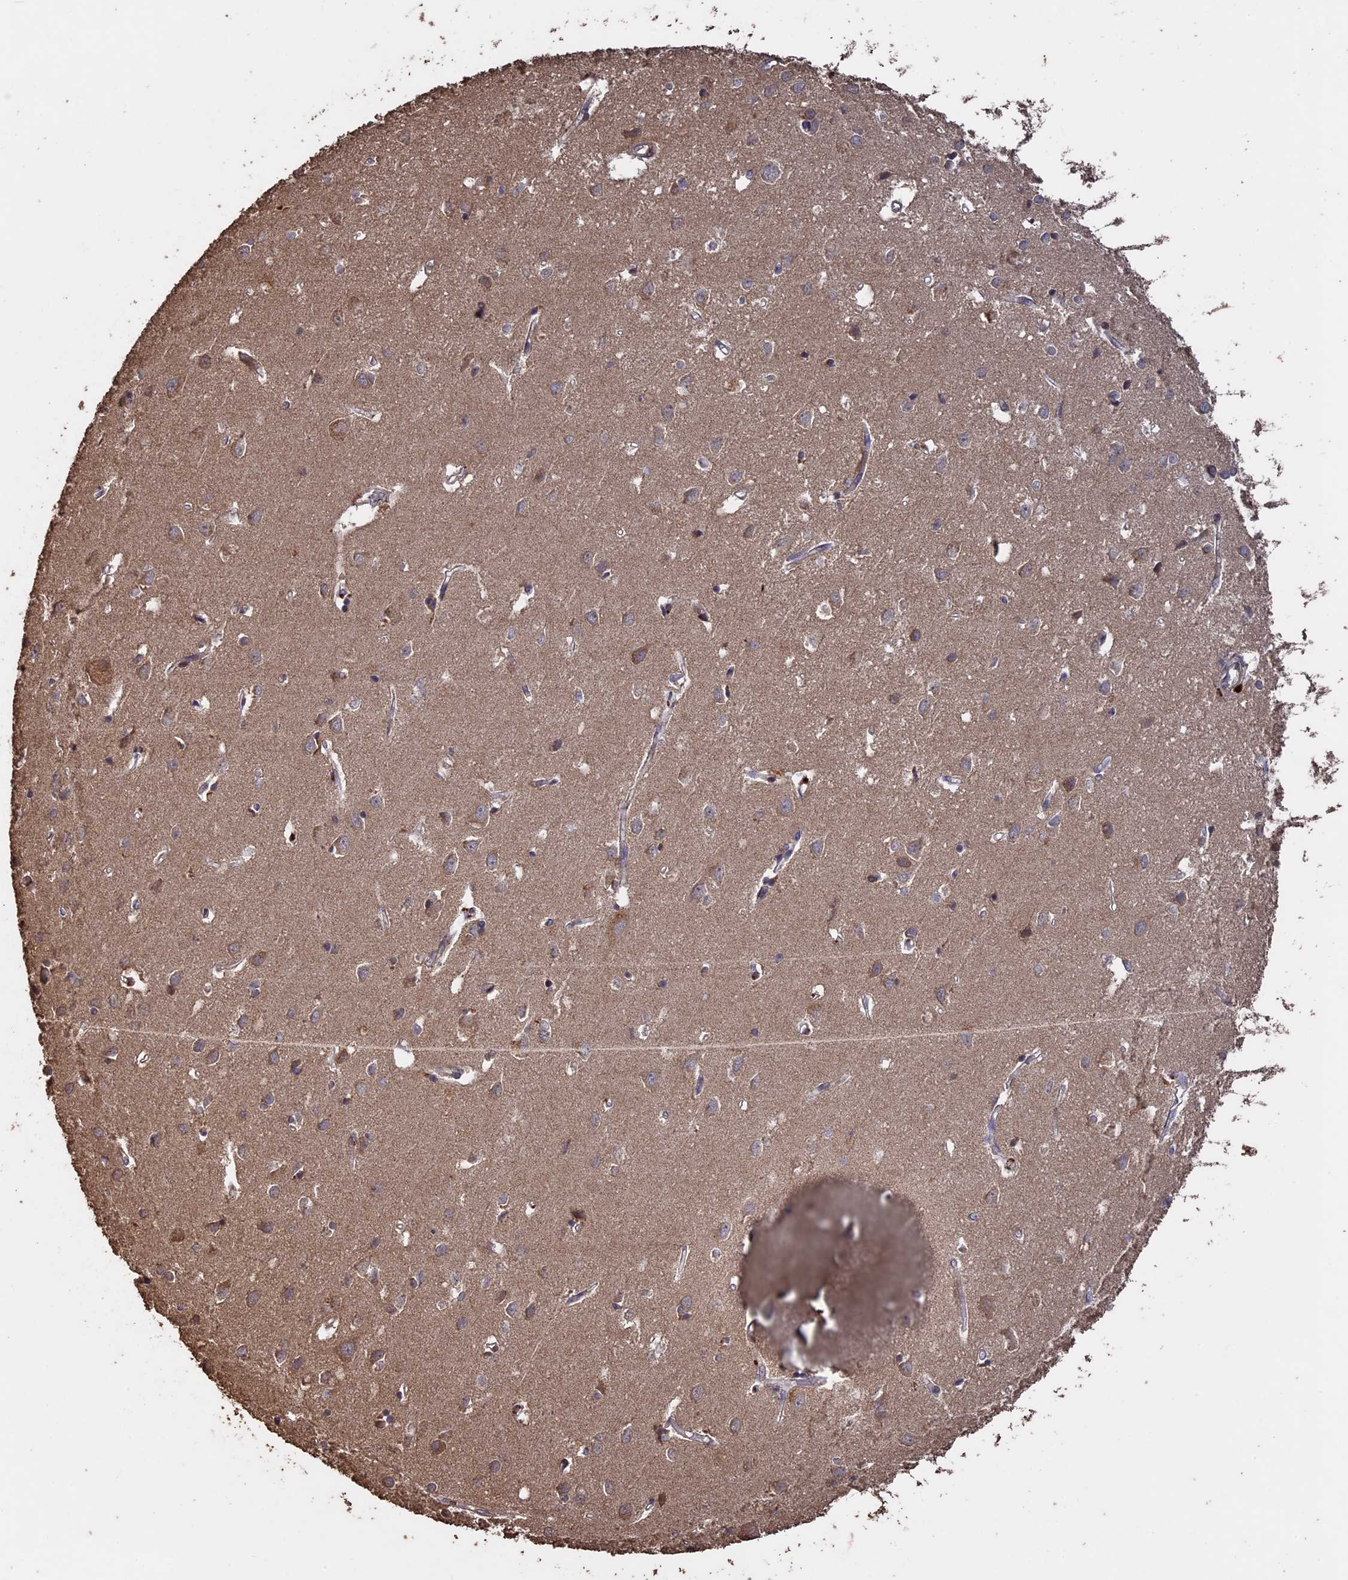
{"staining": {"intensity": "weak", "quantity": ">75%", "location": "cytoplasmic/membranous"}, "tissue": "cerebral cortex", "cell_type": "Endothelial cells", "image_type": "normal", "snomed": [{"axis": "morphology", "description": "Normal tissue, NOS"}, {"axis": "topography", "description": "Cerebral cortex"}], "caption": "Benign cerebral cortex reveals weak cytoplasmic/membranous staining in approximately >75% of endothelial cells (DAB IHC, brown staining for protein, blue staining for nuclei)..", "gene": "HUNK", "patient": {"sex": "female", "age": 64}}